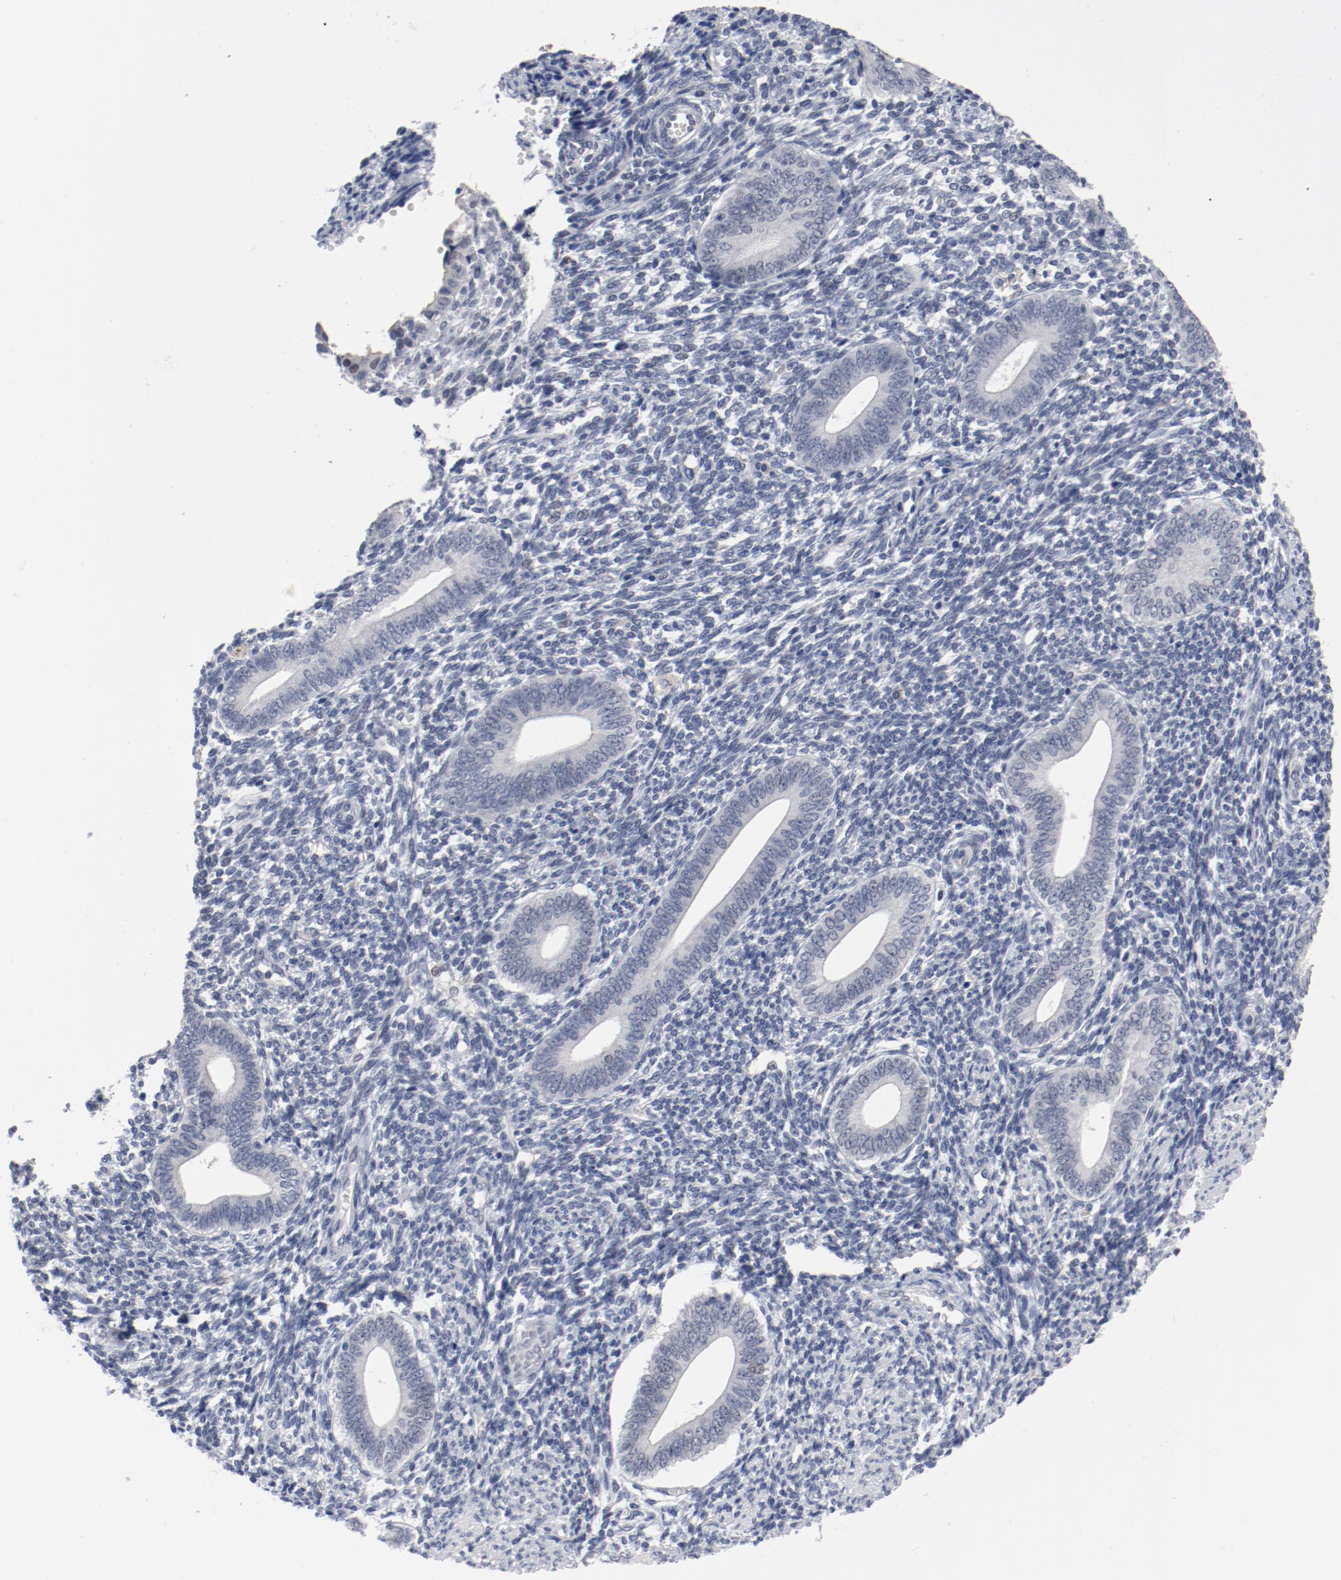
{"staining": {"intensity": "negative", "quantity": "none", "location": "none"}, "tissue": "endometrium", "cell_type": "Cells in endometrial stroma", "image_type": "normal", "snomed": [{"axis": "morphology", "description": "Normal tissue, NOS"}, {"axis": "topography", "description": "Uterus"}, {"axis": "topography", "description": "Endometrium"}], "caption": "An IHC image of unremarkable endometrium is shown. There is no staining in cells in endometrial stroma of endometrium. (Stains: DAB (3,3'-diaminobenzidine) immunohistochemistry (IHC) with hematoxylin counter stain, Microscopy: brightfield microscopy at high magnification).", "gene": "ANKLE2", "patient": {"sex": "female", "age": 33}}